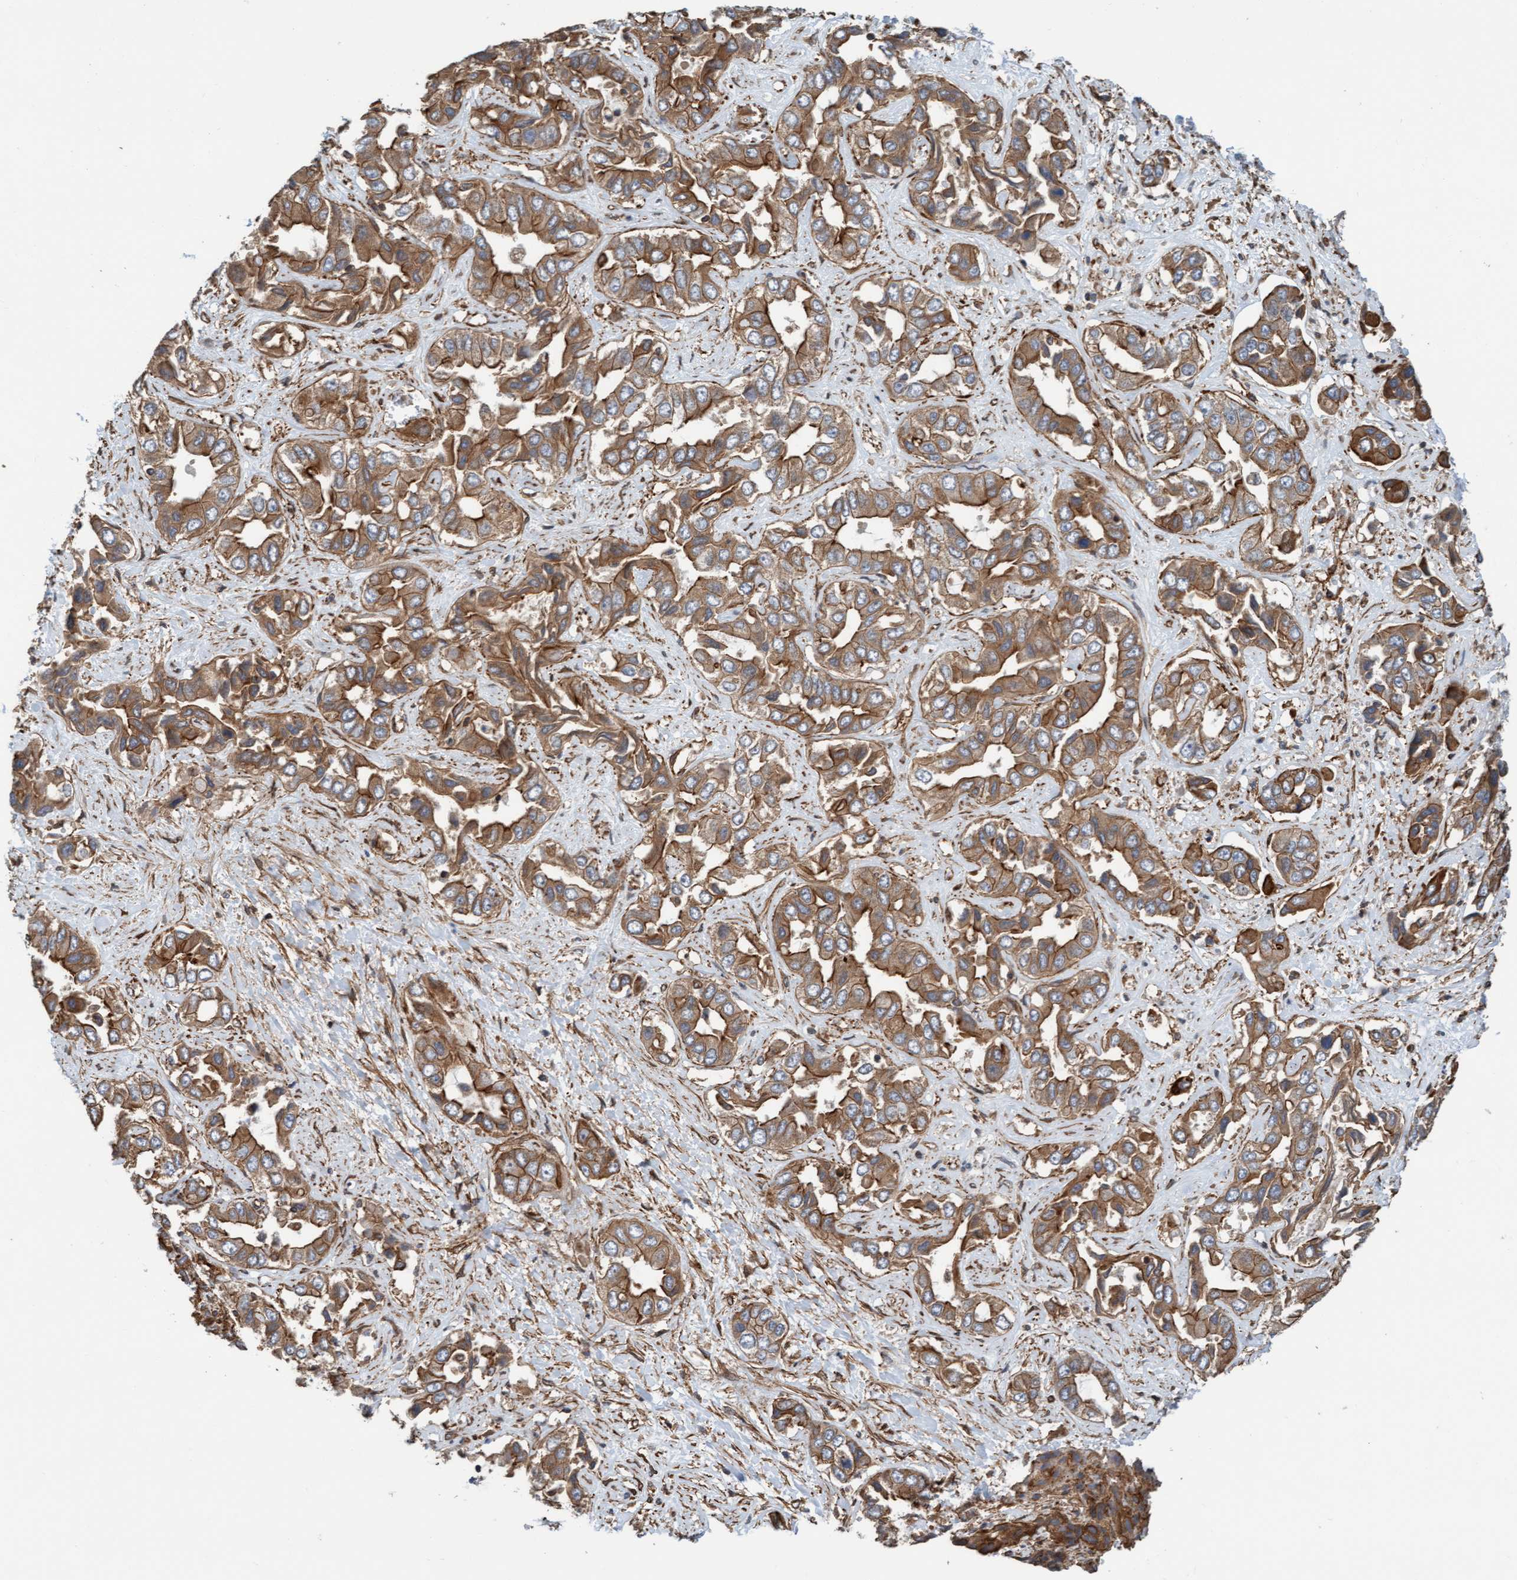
{"staining": {"intensity": "moderate", "quantity": ">75%", "location": "cytoplasmic/membranous"}, "tissue": "liver cancer", "cell_type": "Tumor cells", "image_type": "cancer", "snomed": [{"axis": "morphology", "description": "Cholangiocarcinoma"}, {"axis": "topography", "description": "Liver"}], "caption": "IHC (DAB) staining of liver cancer reveals moderate cytoplasmic/membranous protein staining in about >75% of tumor cells.", "gene": "STXBP4", "patient": {"sex": "female", "age": 52}}